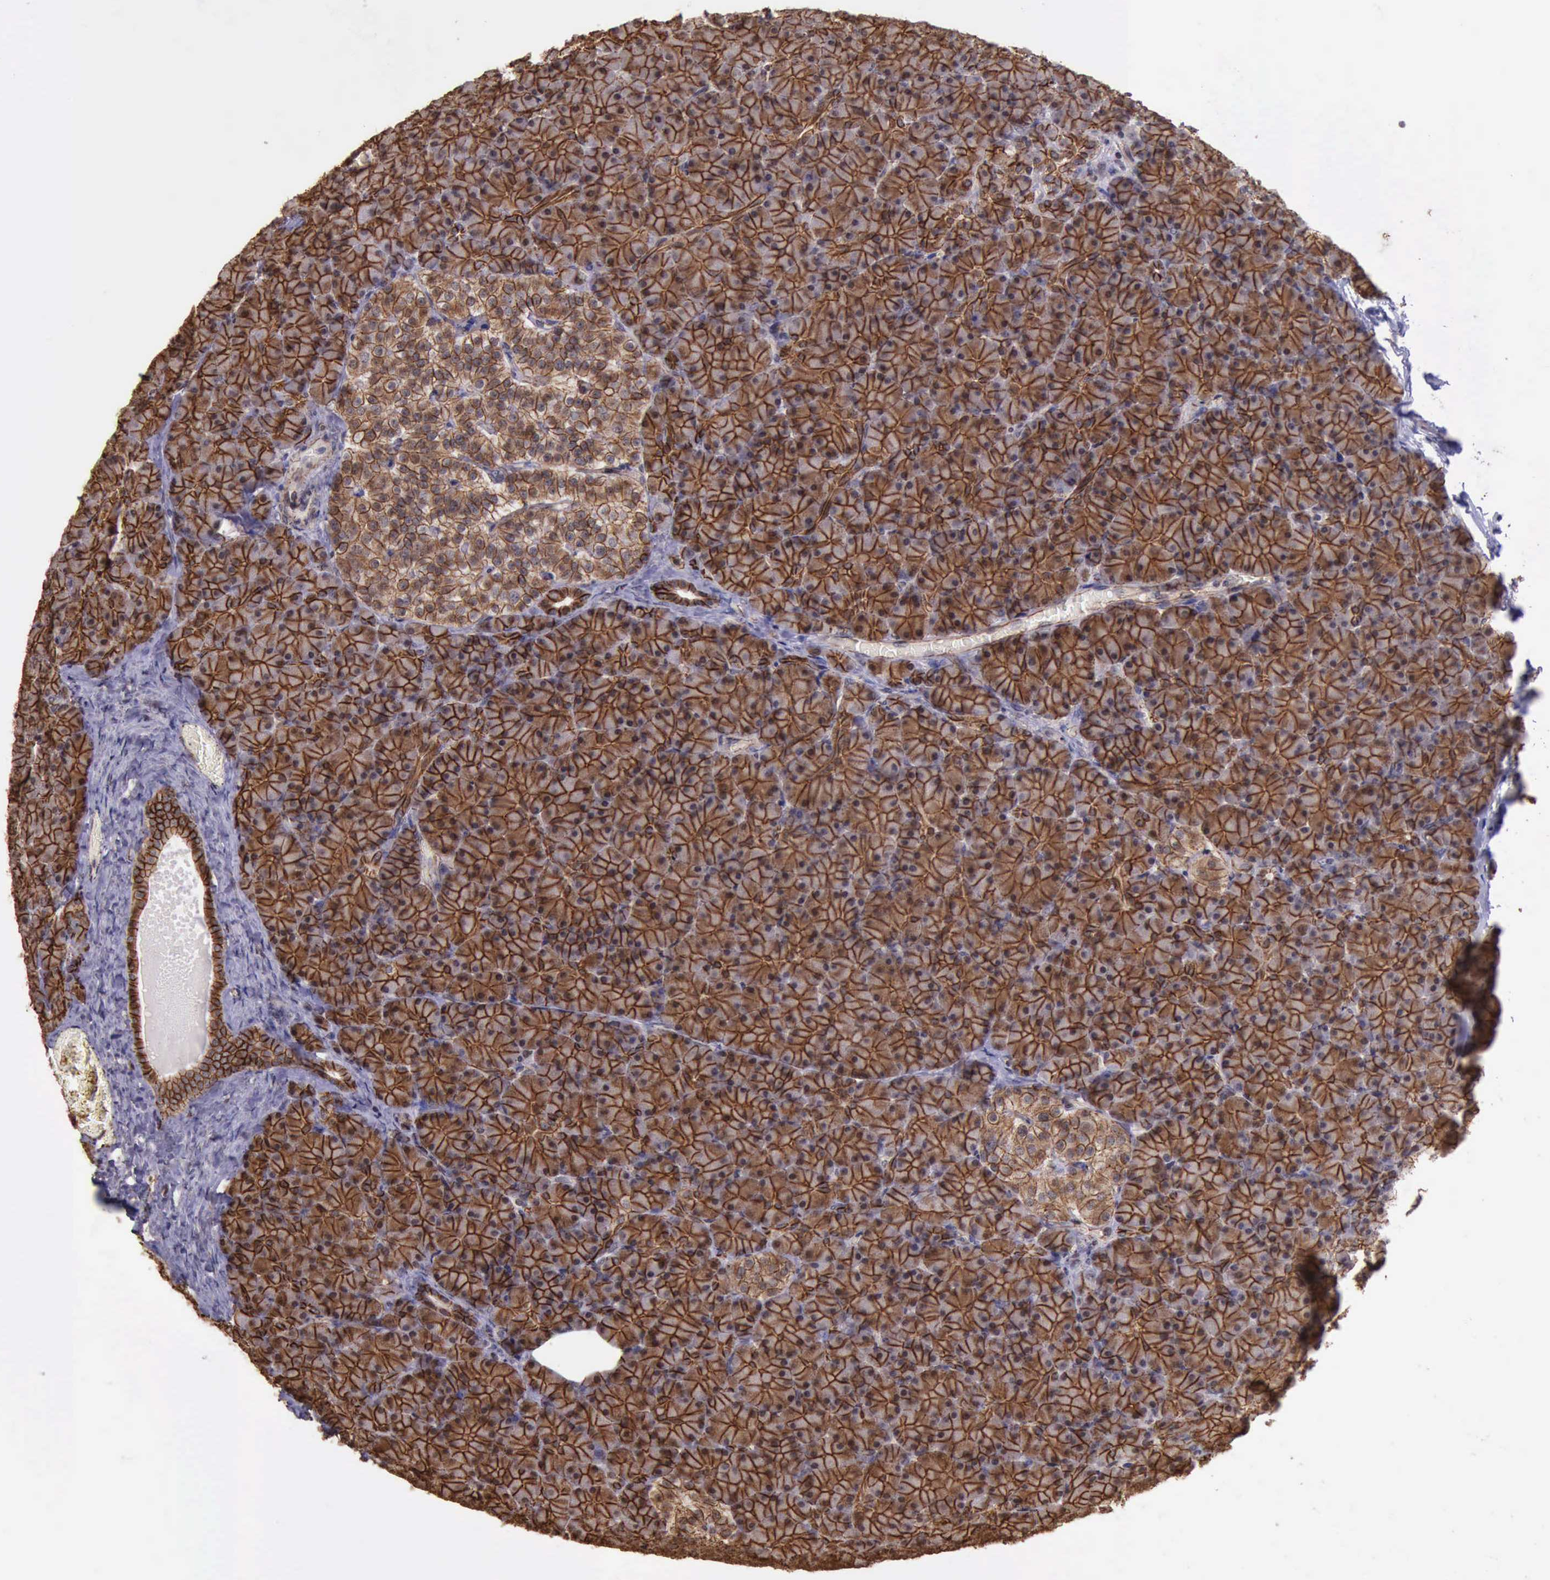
{"staining": {"intensity": "strong", "quantity": ">75%", "location": "cytoplasmic/membranous"}, "tissue": "pancreas", "cell_type": "Exocrine glandular cells", "image_type": "normal", "snomed": [{"axis": "morphology", "description": "Normal tissue, NOS"}, {"axis": "topography", "description": "Pancreas"}], "caption": "Pancreas stained for a protein (brown) shows strong cytoplasmic/membranous positive staining in about >75% of exocrine glandular cells.", "gene": "CTNNB1", "patient": {"sex": "female", "age": 43}}